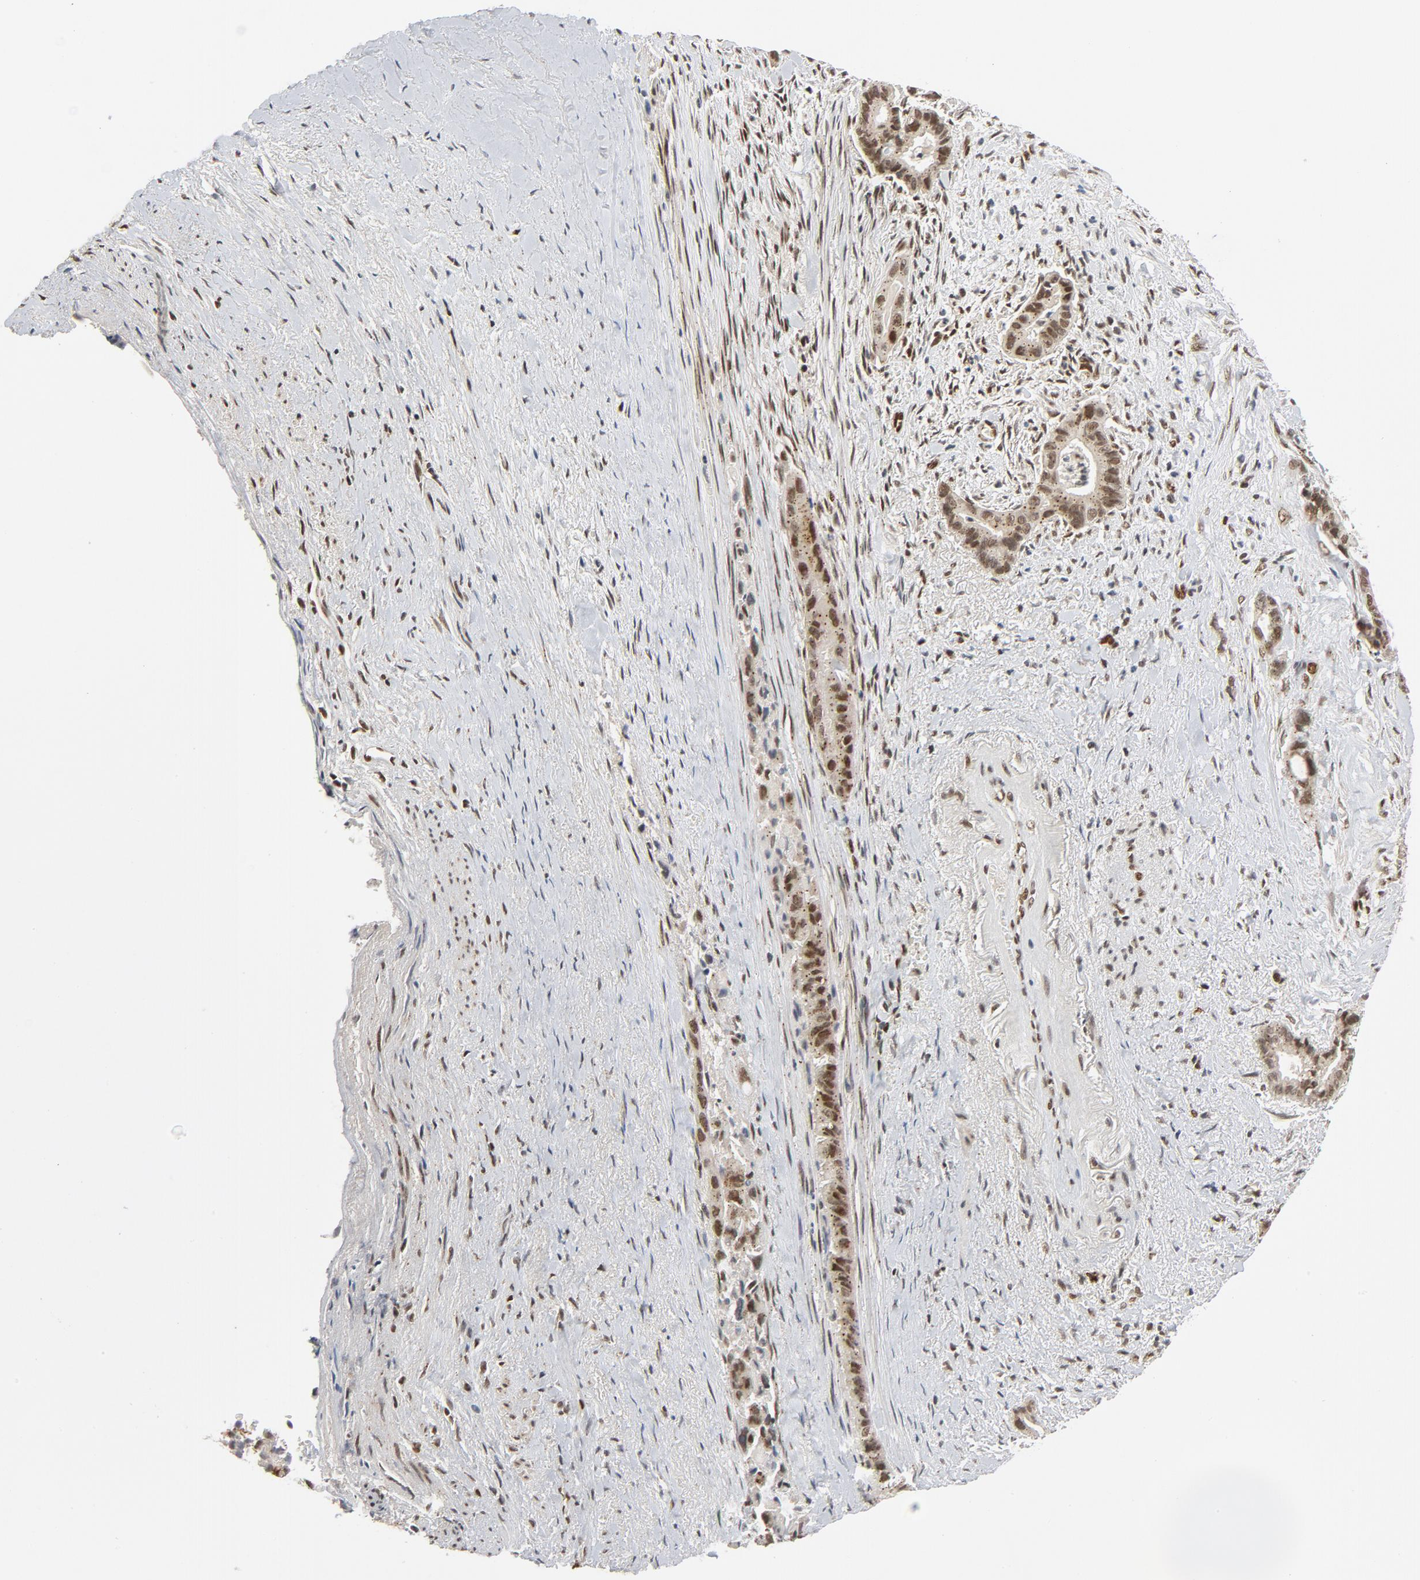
{"staining": {"intensity": "strong", "quantity": ">75%", "location": "nuclear"}, "tissue": "liver cancer", "cell_type": "Tumor cells", "image_type": "cancer", "snomed": [{"axis": "morphology", "description": "Cholangiocarcinoma"}, {"axis": "topography", "description": "Liver"}], "caption": "A high-resolution micrograph shows immunohistochemistry staining of cholangiocarcinoma (liver), which shows strong nuclear staining in about >75% of tumor cells. (DAB IHC with brightfield microscopy, high magnification).", "gene": "SMARCD1", "patient": {"sex": "female", "age": 55}}